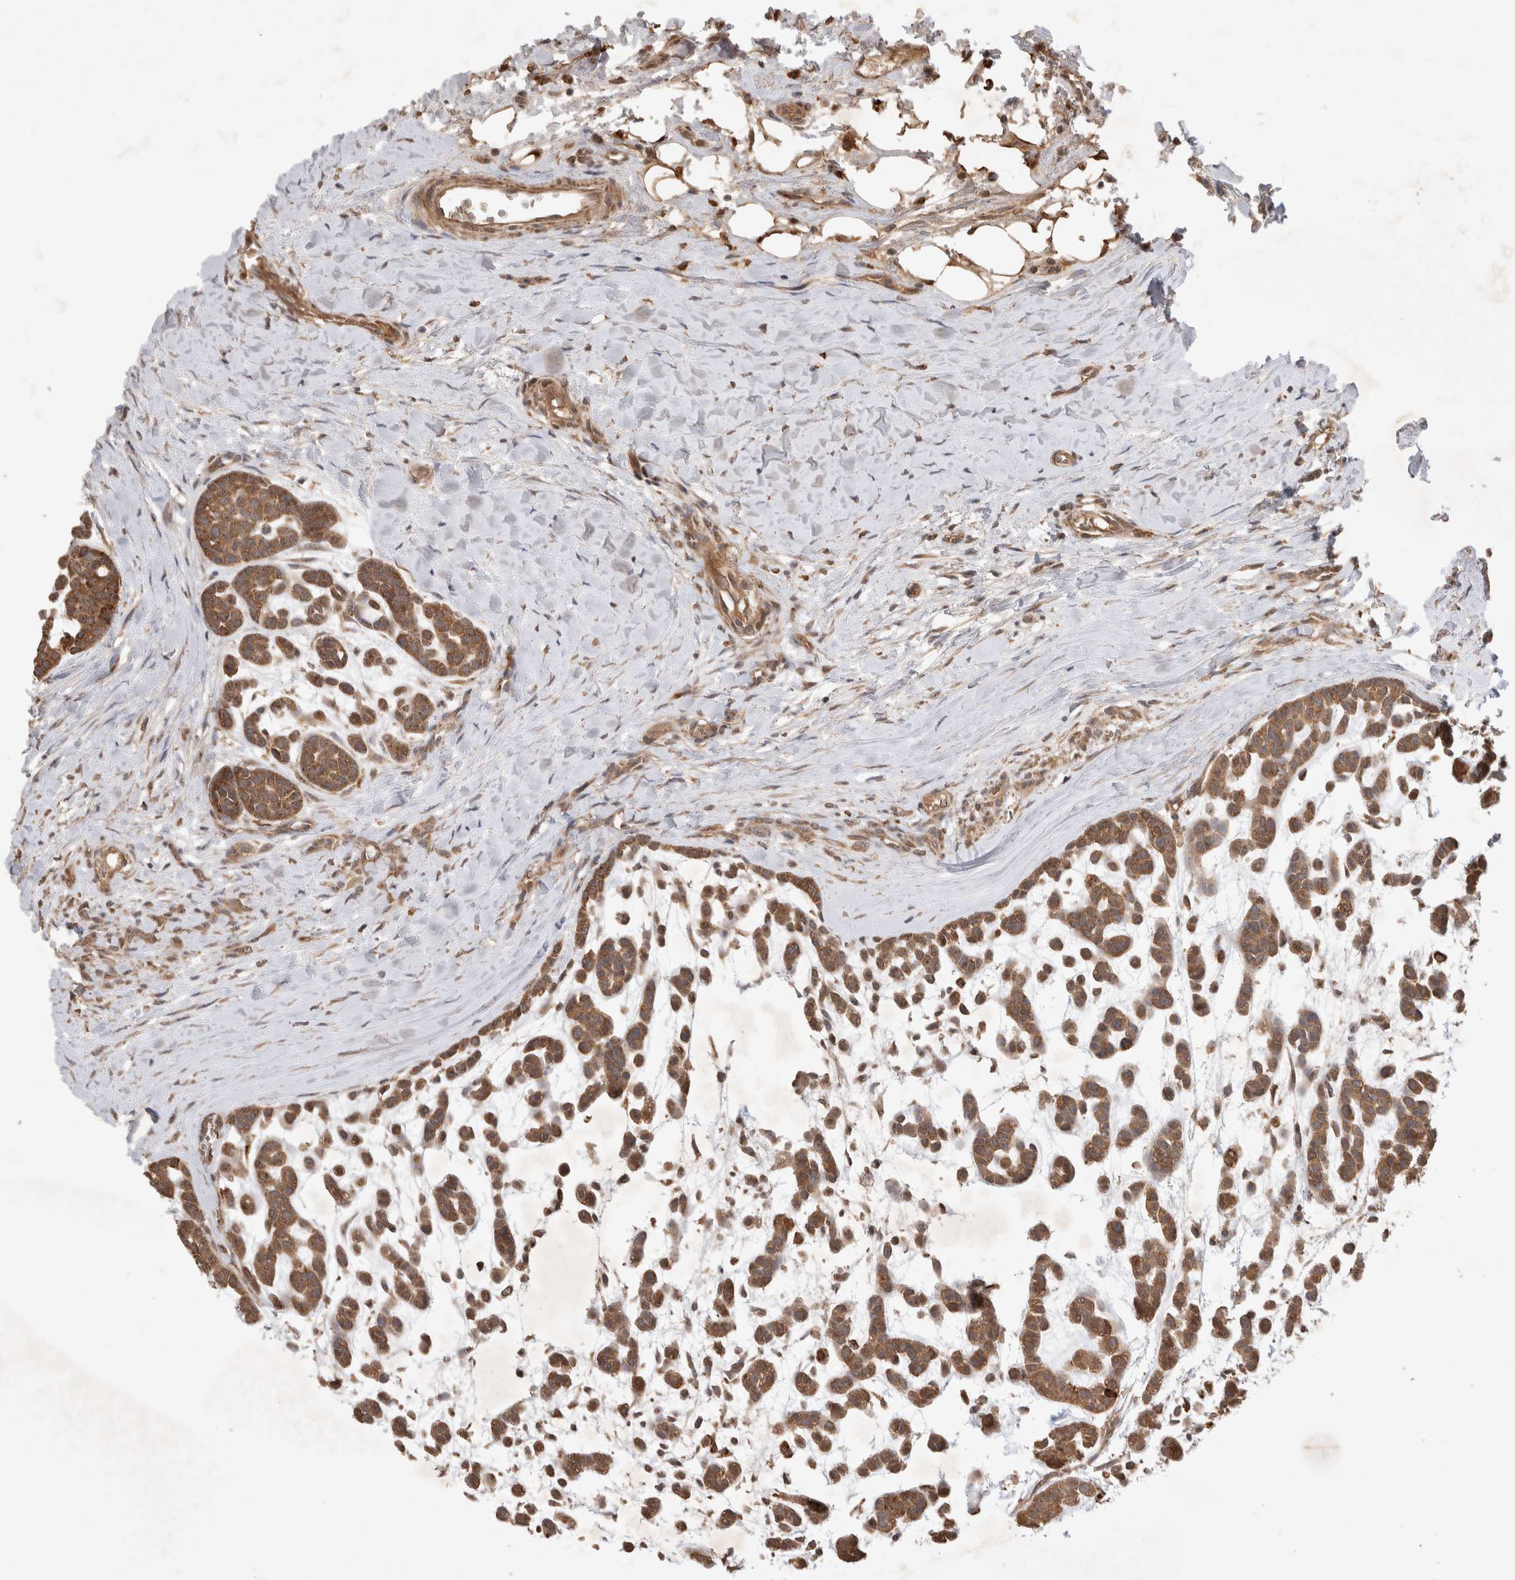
{"staining": {"intensity": "strong", "quantity": ">75%", "location": "cytoplasmic/membranous"}, "tissue": "head and neck cancer", "cell_type": "Tumor cells", "image_type": "cancer", "snomed": [{"axis": "morphology", "description": "Adenocarcinoma, NOS"}, {"axis": "morphology", "description": "Adenoma, NOS"}, {"axis": "topography", "description": "Head-Neck"}], "caption": "Protein expression analysis of human head and neck cancer (adenocarcinoma) reveals strong cytoplasmic/membranous staining in approximately >75% of tumor cells. (DAB IHC with brightfield microscopy, high magnification).", "gene": "FAM221A", "patient": {"sex": "female", "age": 55}}